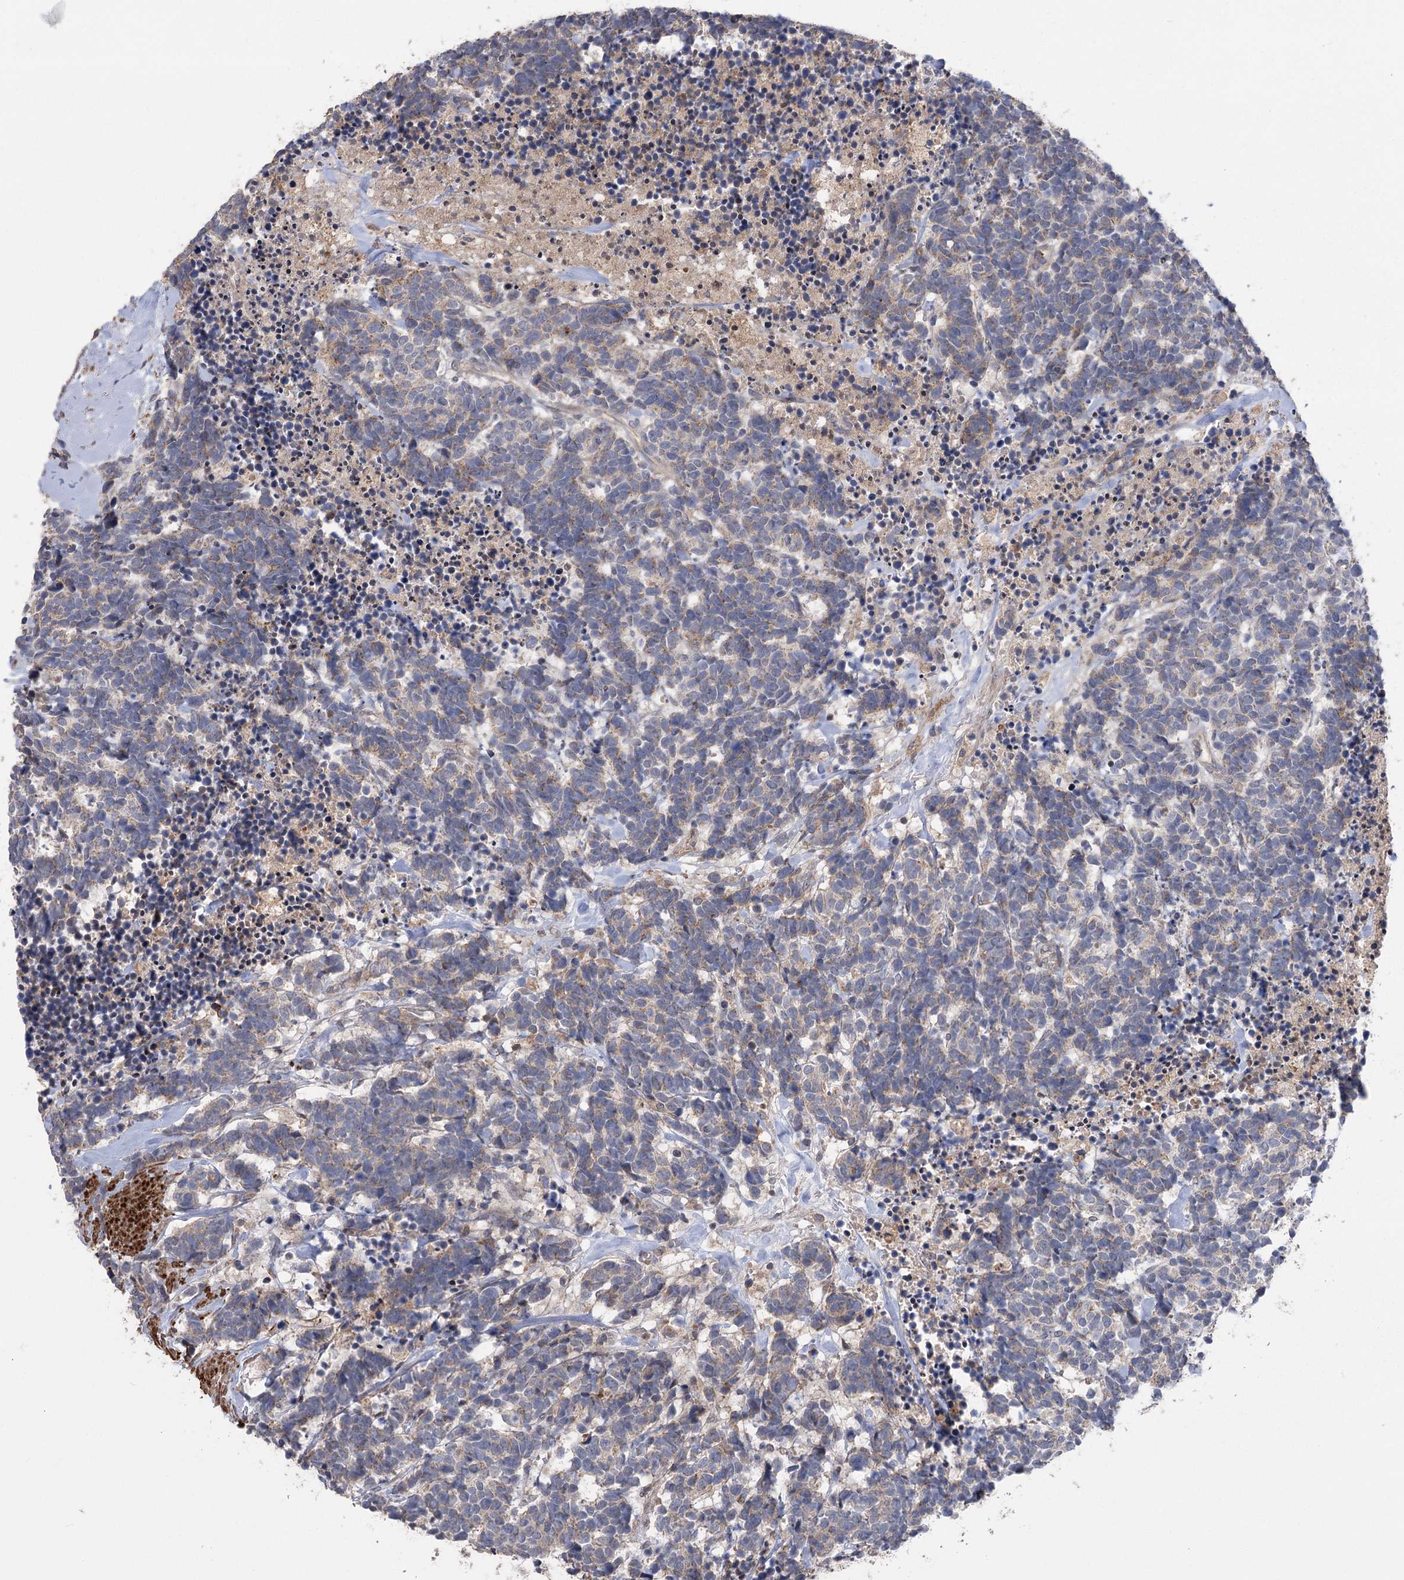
{"staining": {"intensity": "negative", "quantity": "none", "location": "none"}, "tissue": "carcinoid", "cell_type": "Tumor cells", "image_type": "cancer", "snomed": [{"axis": "morphology", "description": "Carcinoma, NOS"}, {"axis": "morphology", "description": "Carcinoid, malignant, NOS"}, {"axis": "topography", "description": "Urinary bladder"}], "caption": "This histopathology image is of carcinoid stained with immunohistochemistry to label a protein in brown with the nuclei are counter-stained blue. There is no expression in tumor cells. The staining is performed using DAB brown chromogen with nuclei counter-stained in using hematoxylin.", "gene": "KCNN2", "patient": {"sex": "male", "age": 57}}